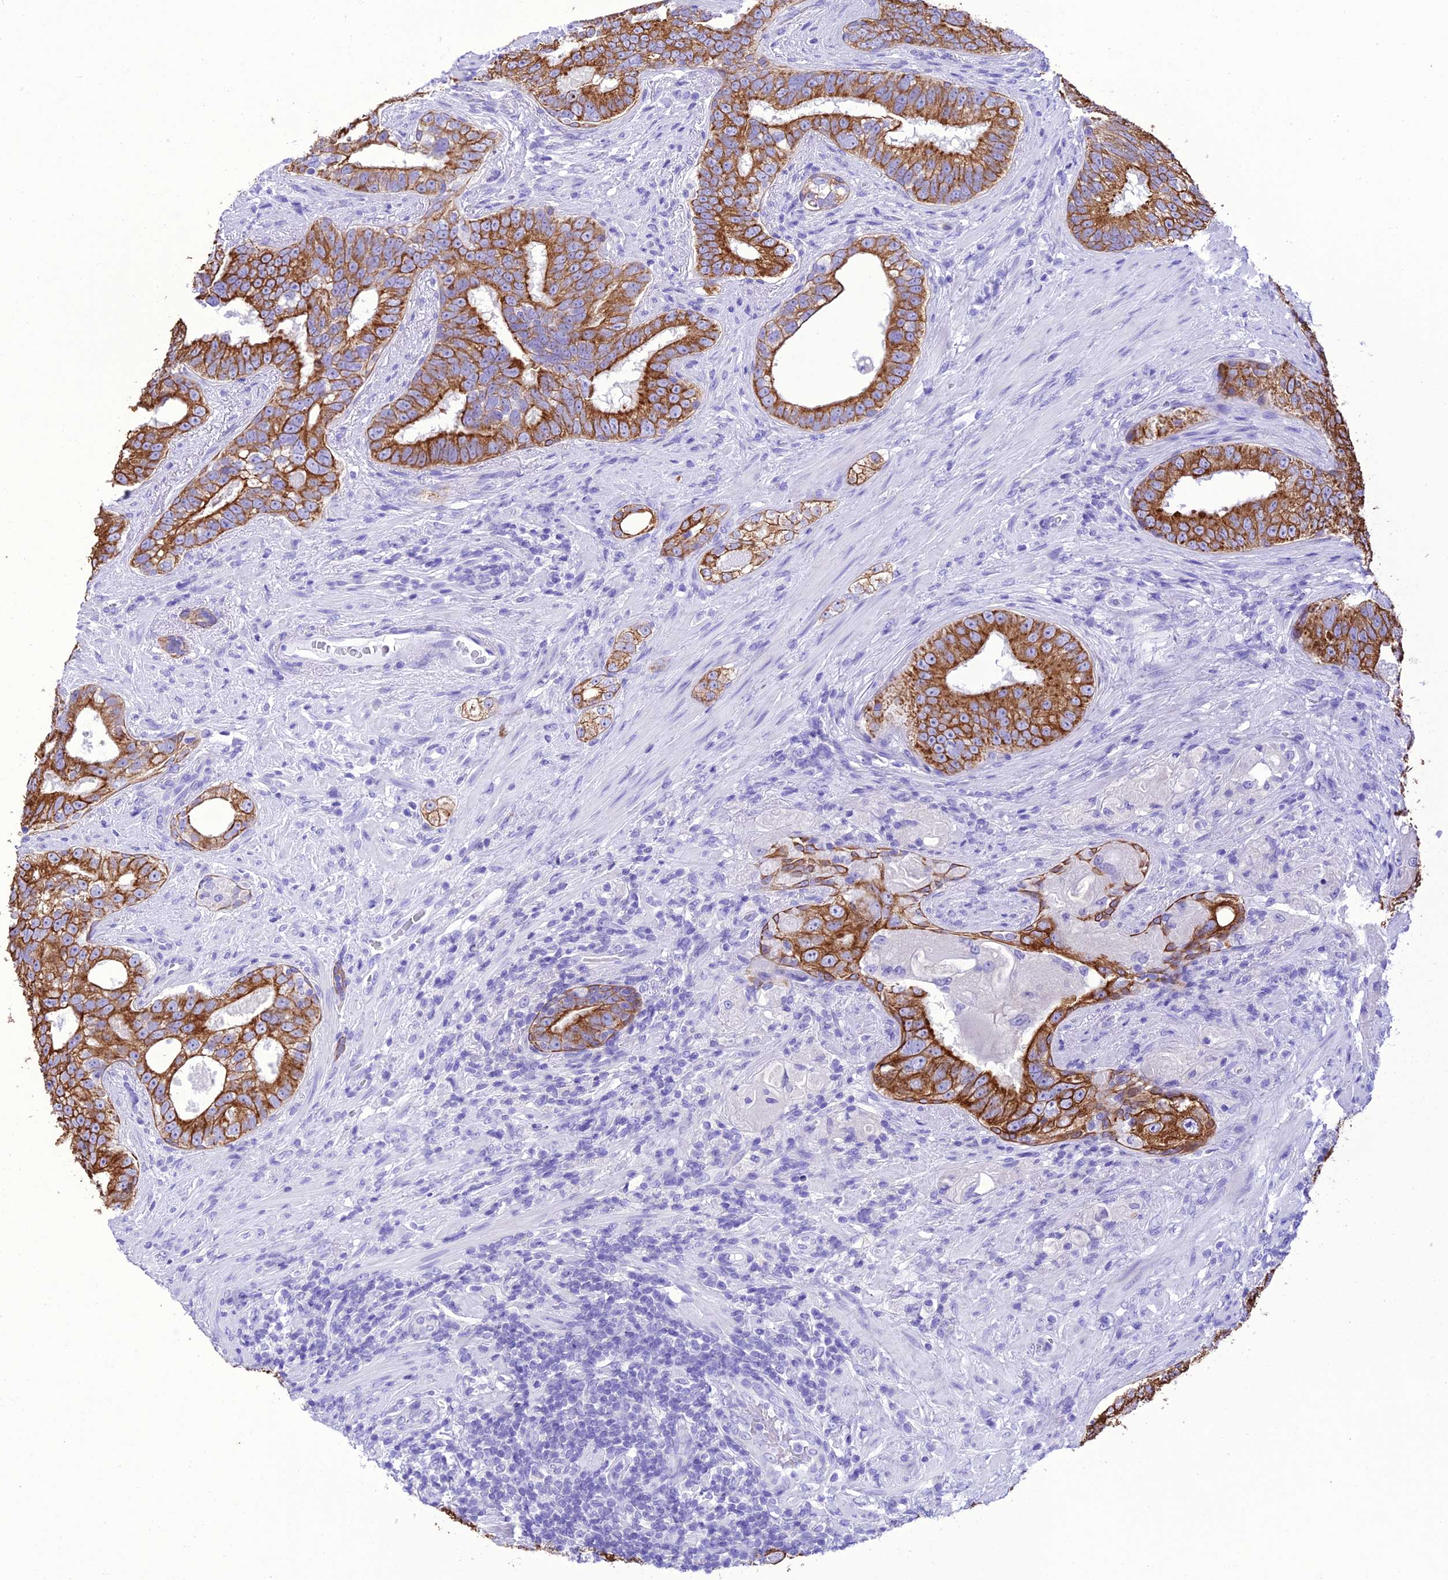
{"staining": {"intensity": "strong", "quantity": ">75%", "location": "cytoplasmic/membranous"}, "tissue": "prostate cancer", "cell_type": "Tumor cells", "image_type": "cancer", "snomed": [{"axis": "morphology", "description": "Adenocarcinoma, High grade"}, {"axis": "topography", "description": "Prostate"}], "caption": "Immunohistochemistry micrograph of high-grade adenocarcinoma (prostate) stained for a protein (brown), which displays high levels of strong cytoplasmic/membranous staining in about >75% of tumor cells.", "gene": "VPS52", "patient": {"sex": "male", "age": 70}}